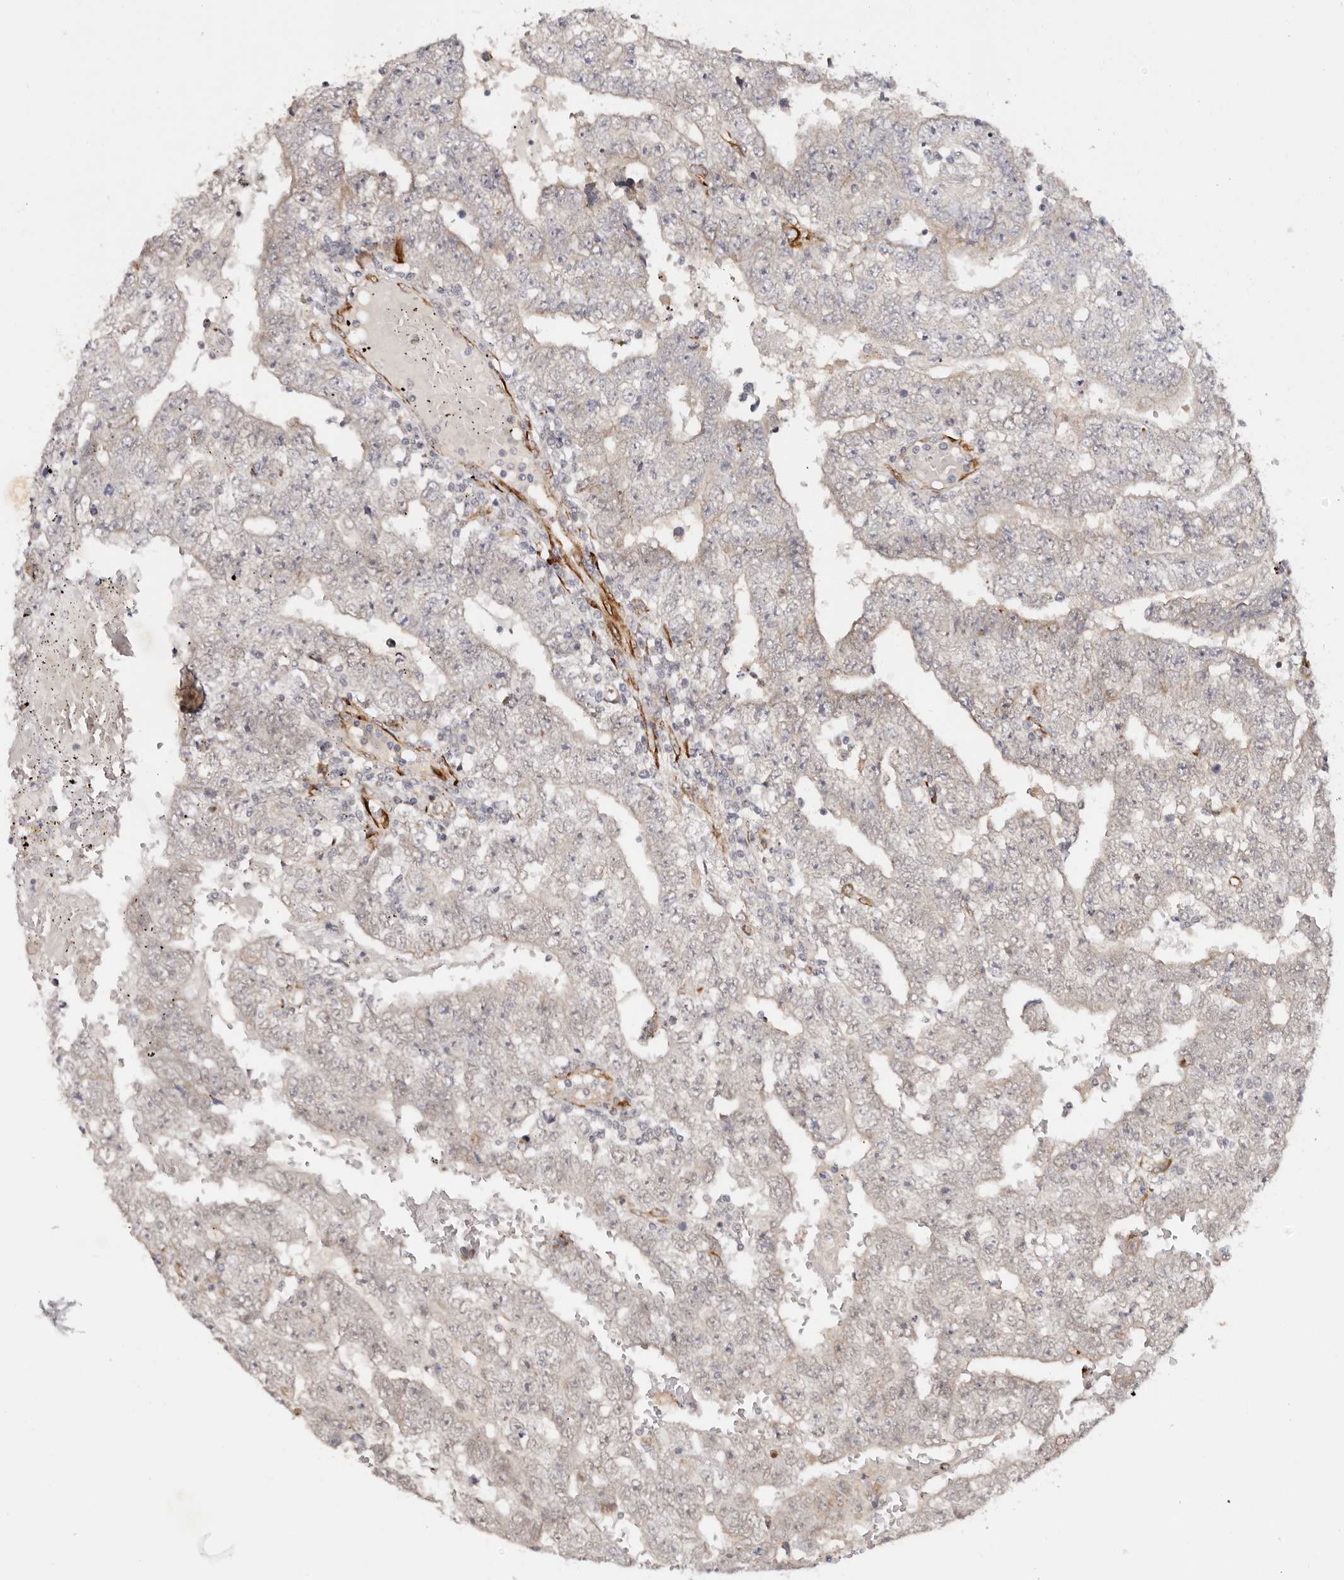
{"staining": {"intensity": "negative", "quantity": "none", "location": "none"}, "tissue": "testis cancer", "cell_type": "Tumor cells", "image_type": "cancer", "snomed": [{"axis": "morphology", "description": "Carcinoma, Embryonal, NOS"}, {"axis": "topography", "description": "Testis"}], "caption": "Tumor cells are negative for protein expression in human testis embryonal carcinoma.", "gene": "BCL2L15", "patient": {"sex": "male", "age": 25}}